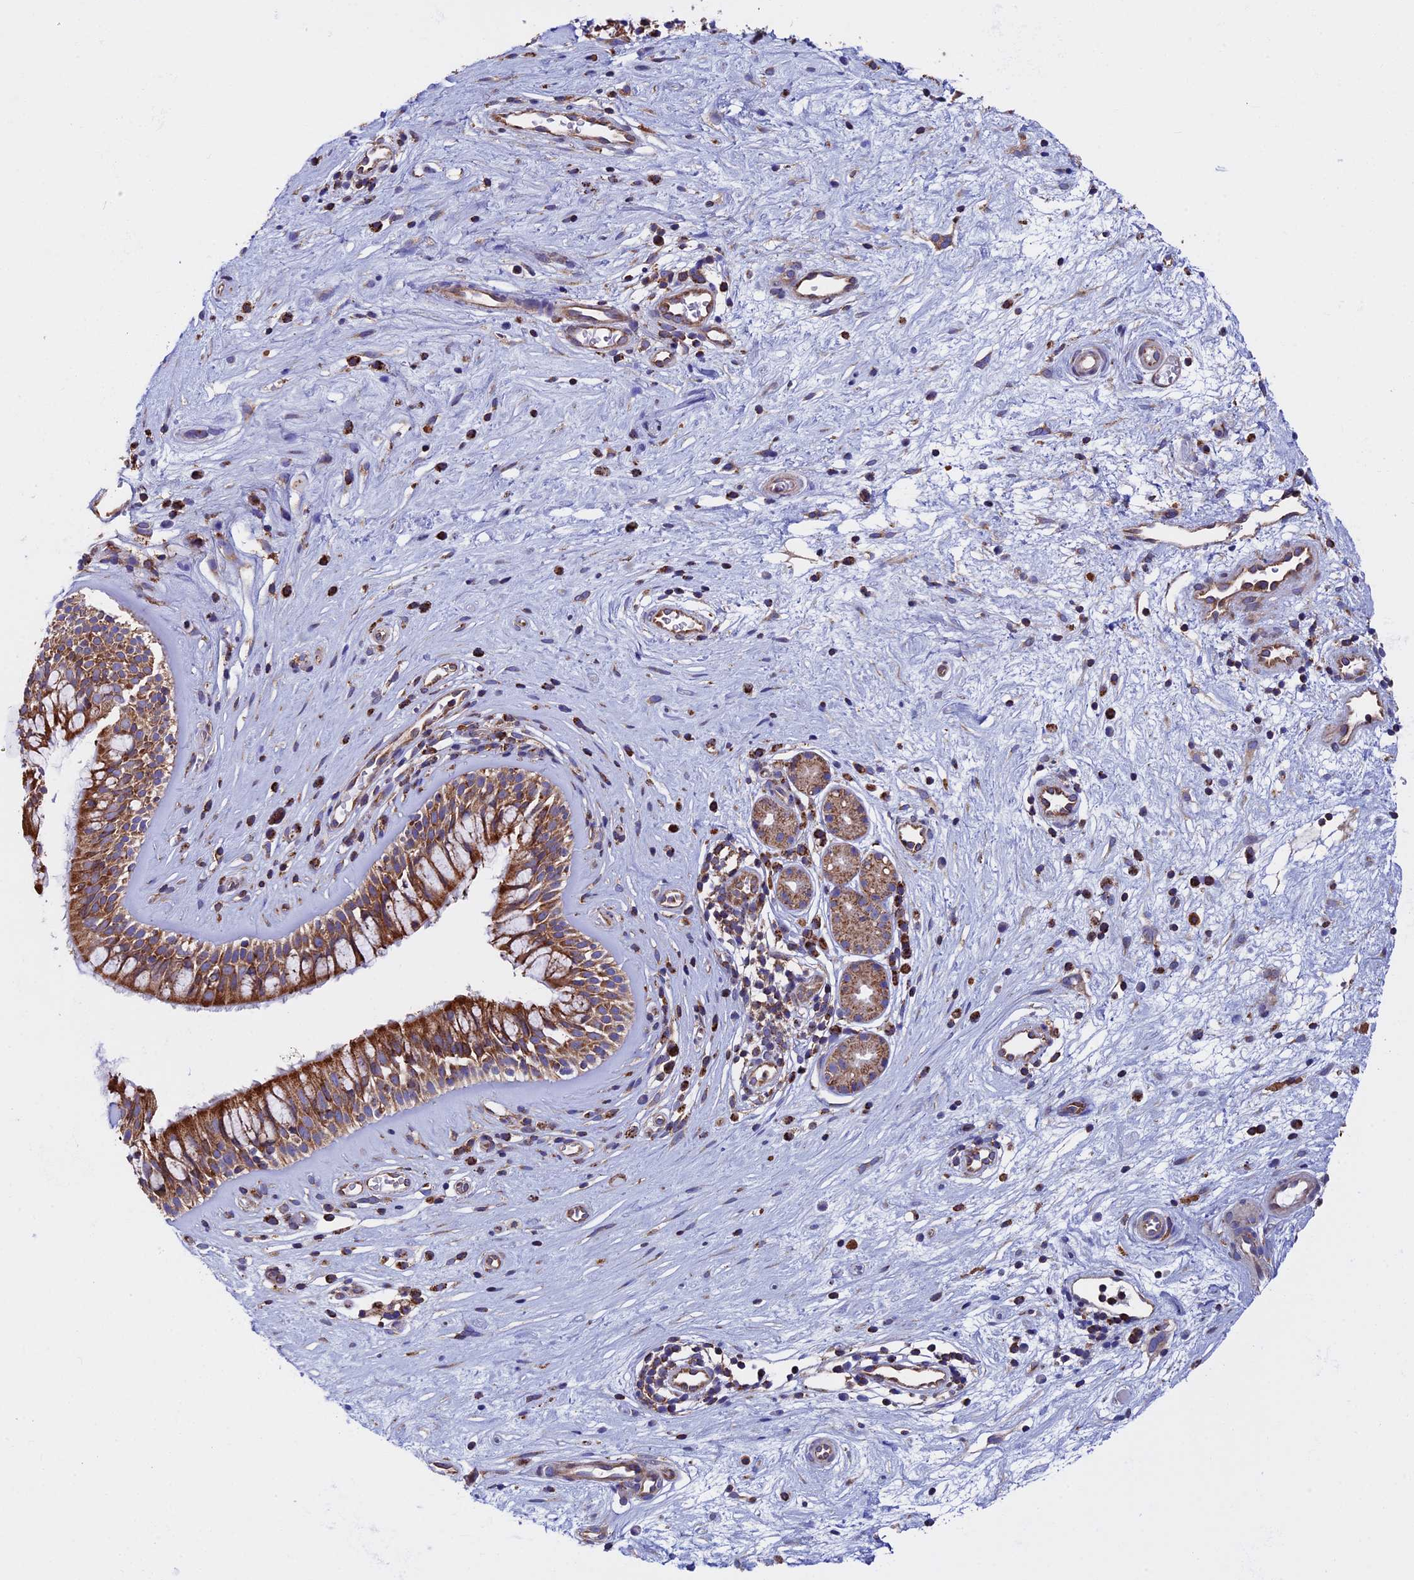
{"staining": {"intensity": "moderate", "quantity": ">75%", "location": "cytoplasmic/membranous"}, "tissue": "nasopharynx", "cell_type": "Respiratory epithelial cells", "image_type": "normal", "snomed": [{"axis": "morphology", "description": "Normal tissue, NOS"}, {"axis": "topography", "description": "Nasopharynx"}], "caption": "Immunohistochemical staining of benign human nasopharynx exhibits moderate cytoplasmic/membranous protein expression in about >75% of respiratory epithelial cells.", "gene": "SLC9A5", "patient": {"sex": "male", "age": 32}}